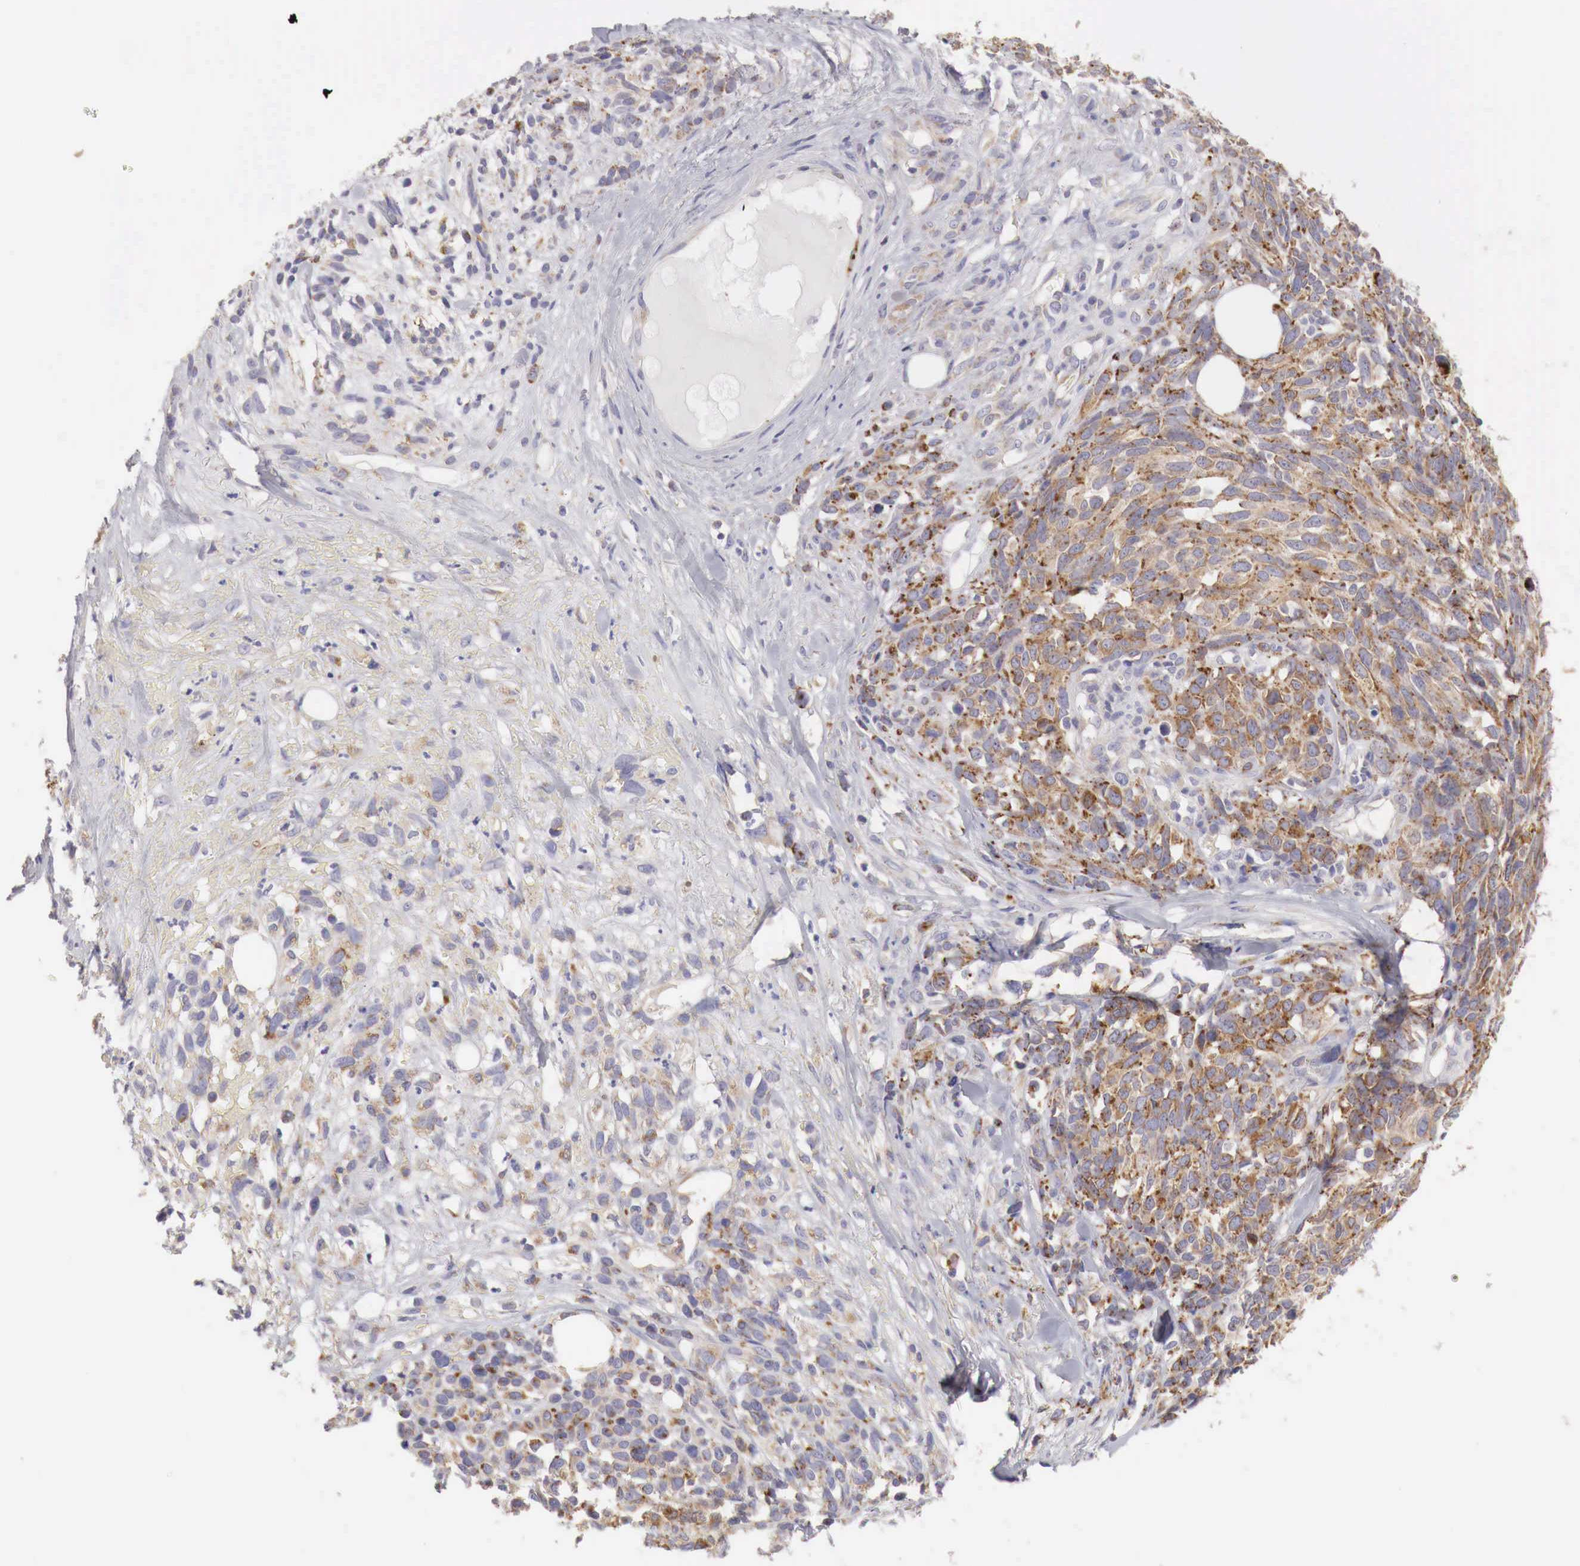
{"staining": {"intensity": "moderate", "quantity": ">75%", "location": "cytoplasmic/membranous"}, "tissue": "melanoma", "cell_type": "Tumor cells", "image_type": "cancer", "snomed": [{"axis": "morphology", "description": "Malignant melanoma, NOS"}, {"axis": "topography", "description": "Skin"}], "caption": "High-magnification brightfield microscopy of malignant melanoma stained with DAB (3,3'-diaminobenzidine) (brown) and counterstained with hematoxylin (blue). tumor cells exhibit moderate cytoplasmic/membranous expression is appreciated in approximately>75% of cells. Immunohistochemistry stains the protein of interest in brown and the nuclei are stained blue.", "gene": "NSDHL", "patient": {"sex": "female", "age": 85}}